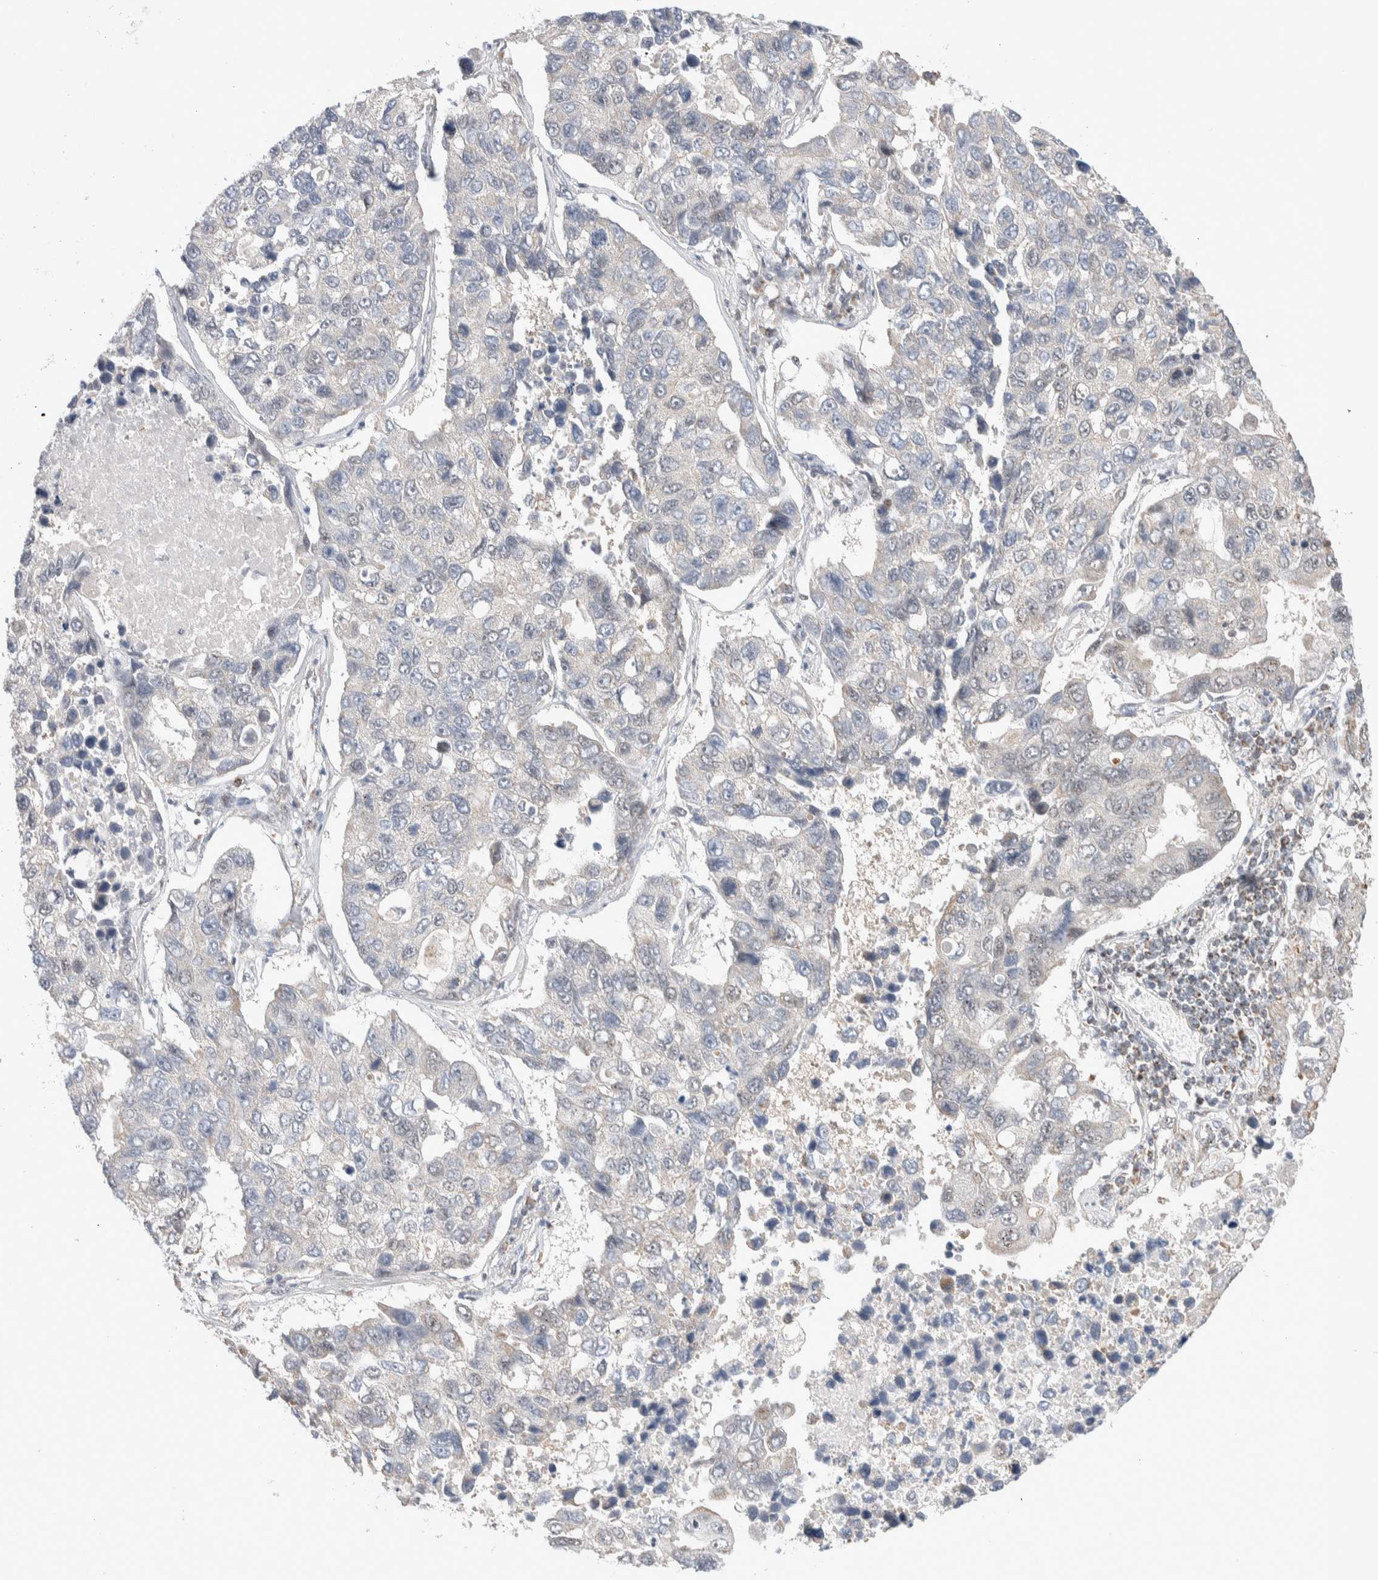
{"staining": {"intensity": "negative", "quantity": "none", "location": "none"}, "tissue": "lung cancer", "cell_type": "Tumor cells", "image_type": "cancer", "snomed": [{"axis": "morphology", "description": "Adenocarcinoma, NOS"}, {"axis": "topography", "description": "Lung"}], "caption": "An image of human lung cancer (adenocarcinoma) is negative for staining in tumor cells.", "gene": "ZNF695", "patient": {"sex": "male", "age": 64}}